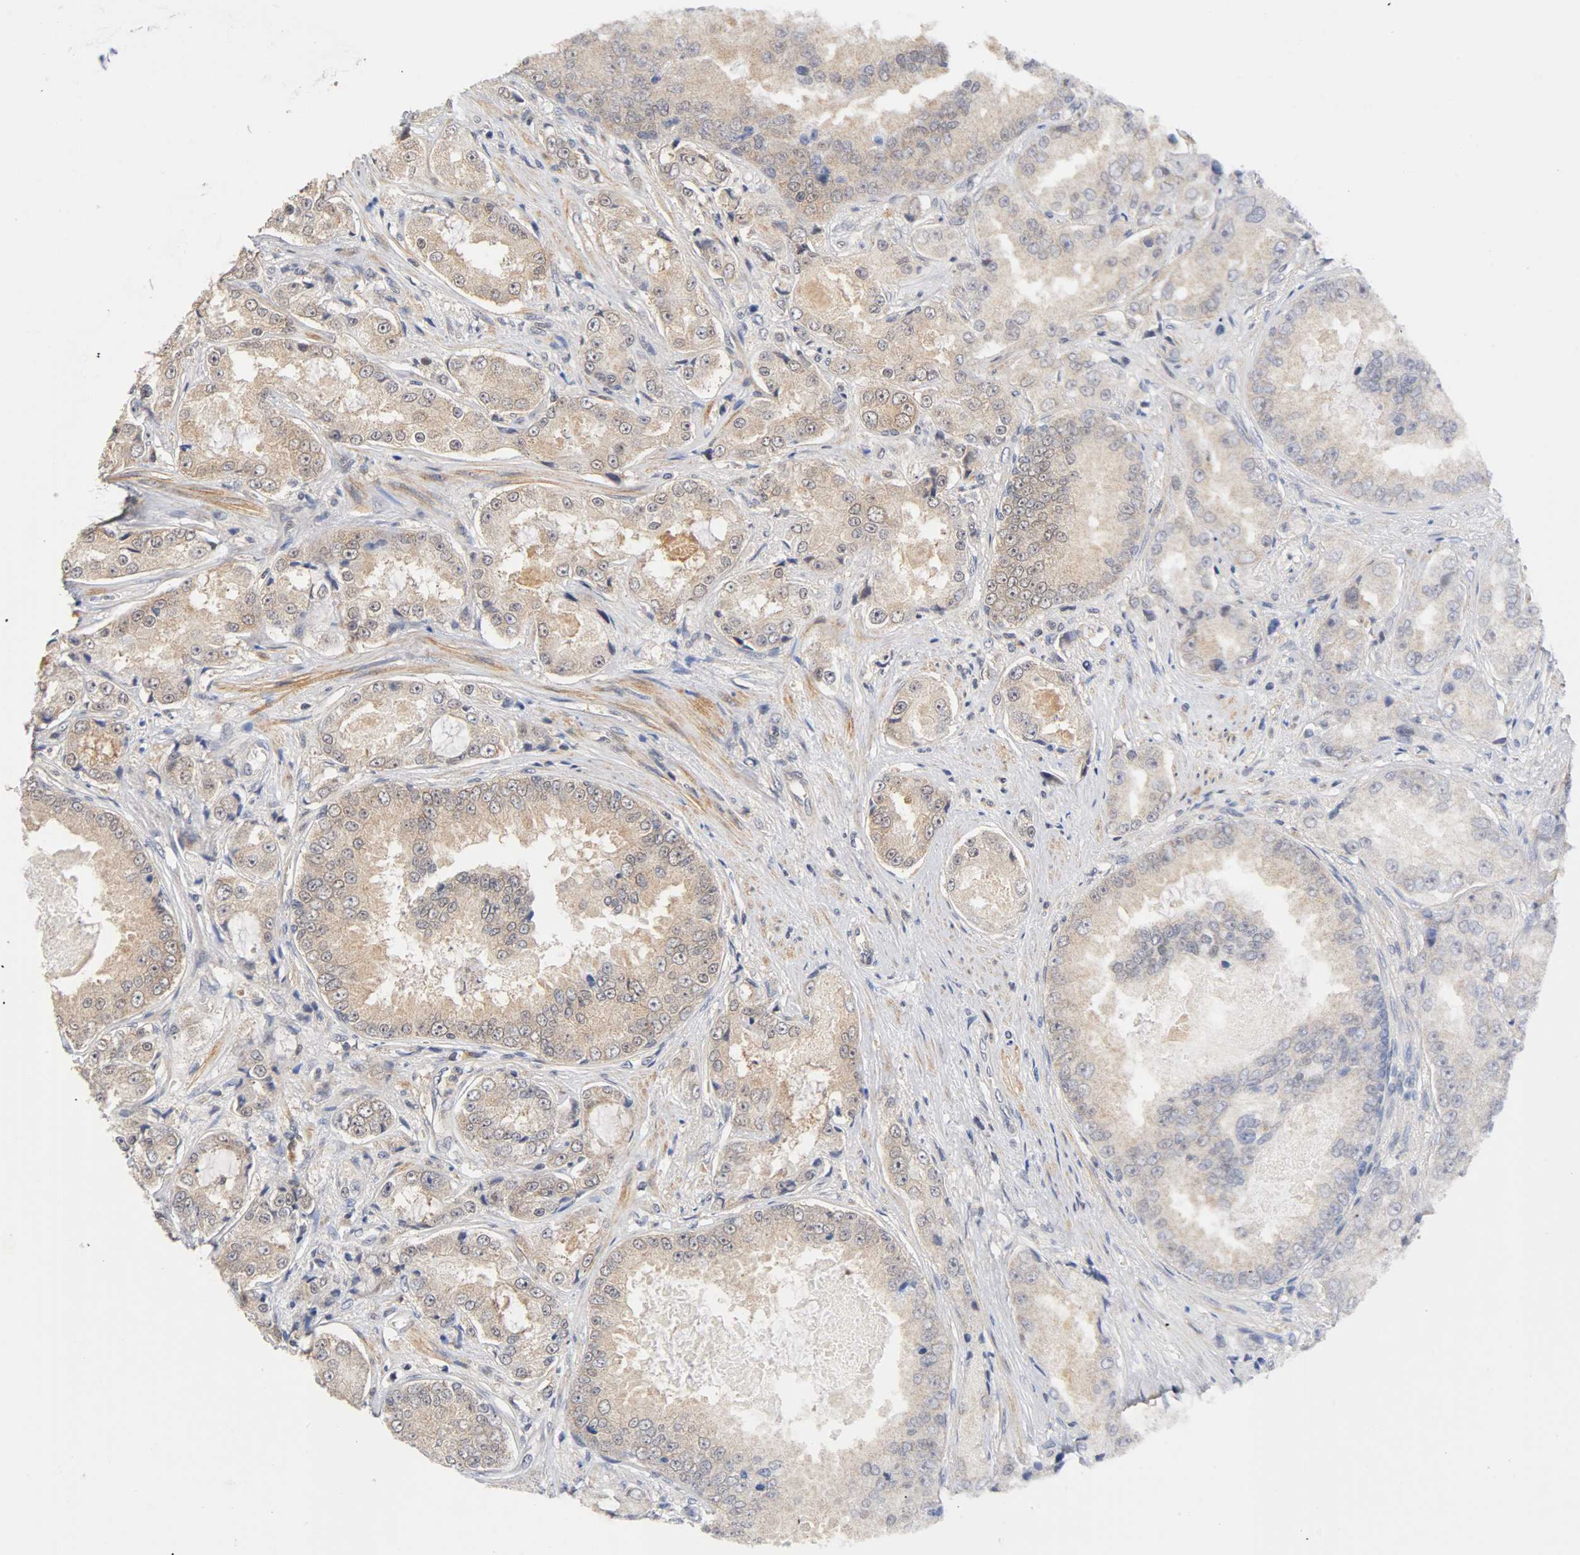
{"staining": {"intensity": "weak", "quantity": "25%-75%", "location": "cytoplasmic/membranous"}, "tissue": "prostate cancer", "cell_type": "Tumor cells", "image_type": "cancer", "snomed": [{"axis": "morphology", "description": "Adenocarcinoma, High grade"}, {"axis": "topography", "description": "Prostate"}], "caption": "About 25%-75% of tumor cells in human prostate cancer demonstrate weak cytoplasmic/membranous protein expression as visualized by brown immunohistochemical staining.", "gene": "UBE2M", "patient": {"sex": "male", "age": 73}}